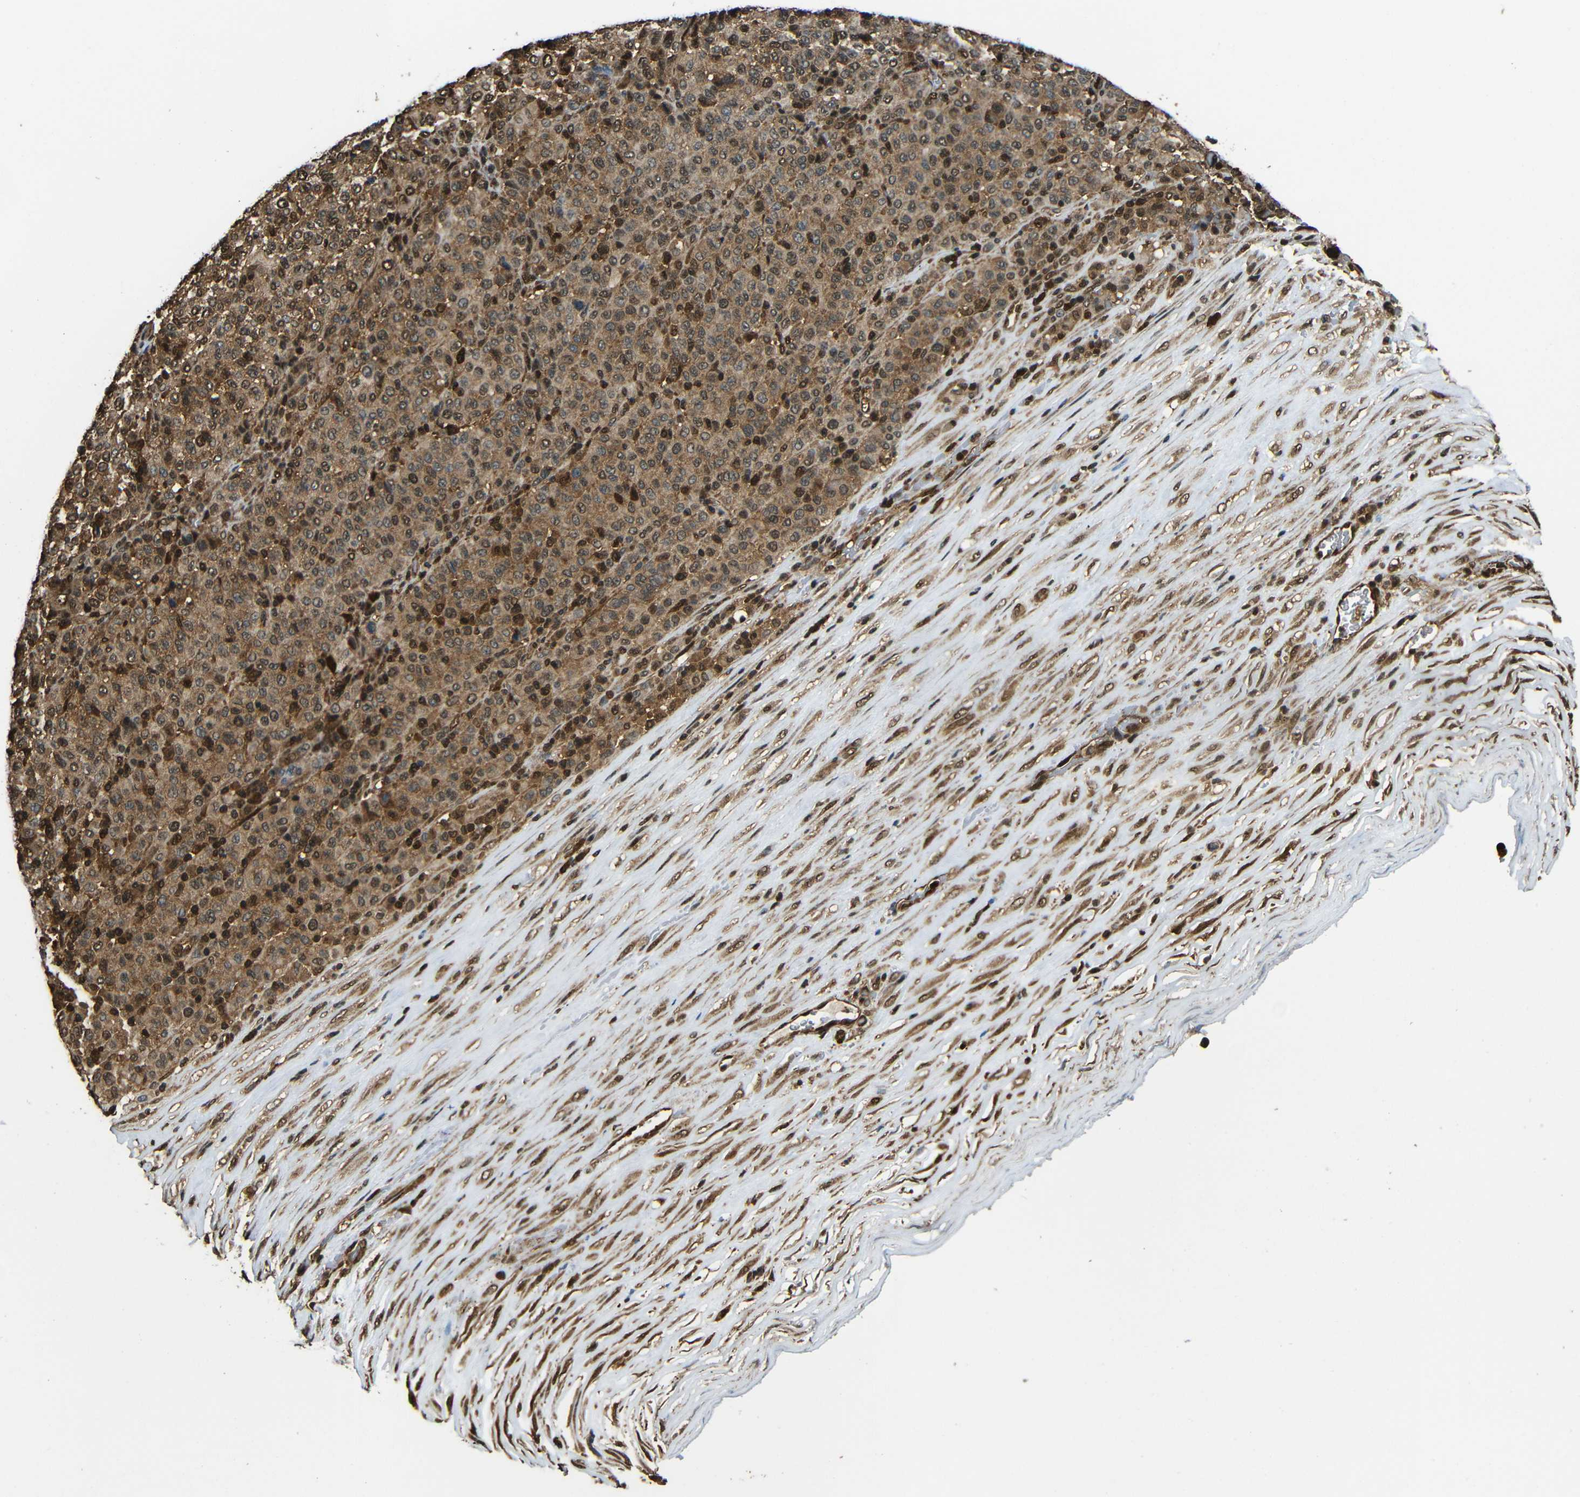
{"staining": {"intensity": "moderate", "quantity": ">75%", "location": "cytoplasmic/membranous,nuclear"}, "tissue": "melanoma", "cell_type": "Tumor cells", "image_type": "cancer", "snomed": [{"axis": "morphology", "description": "Malignant melanoma, Metastatic site"}, {"axis": "topography", "description": "Pancreas"}], "caption": "A high-resolution image shows immunohistochemistry (IHC) staining of melanoma, which exhibits moderate cytoplasmic/membranous and nuclear staining in approximately >75% of tumor cells.", "gene": "VCP", "patient": {"sex": "female", "age": 30}}